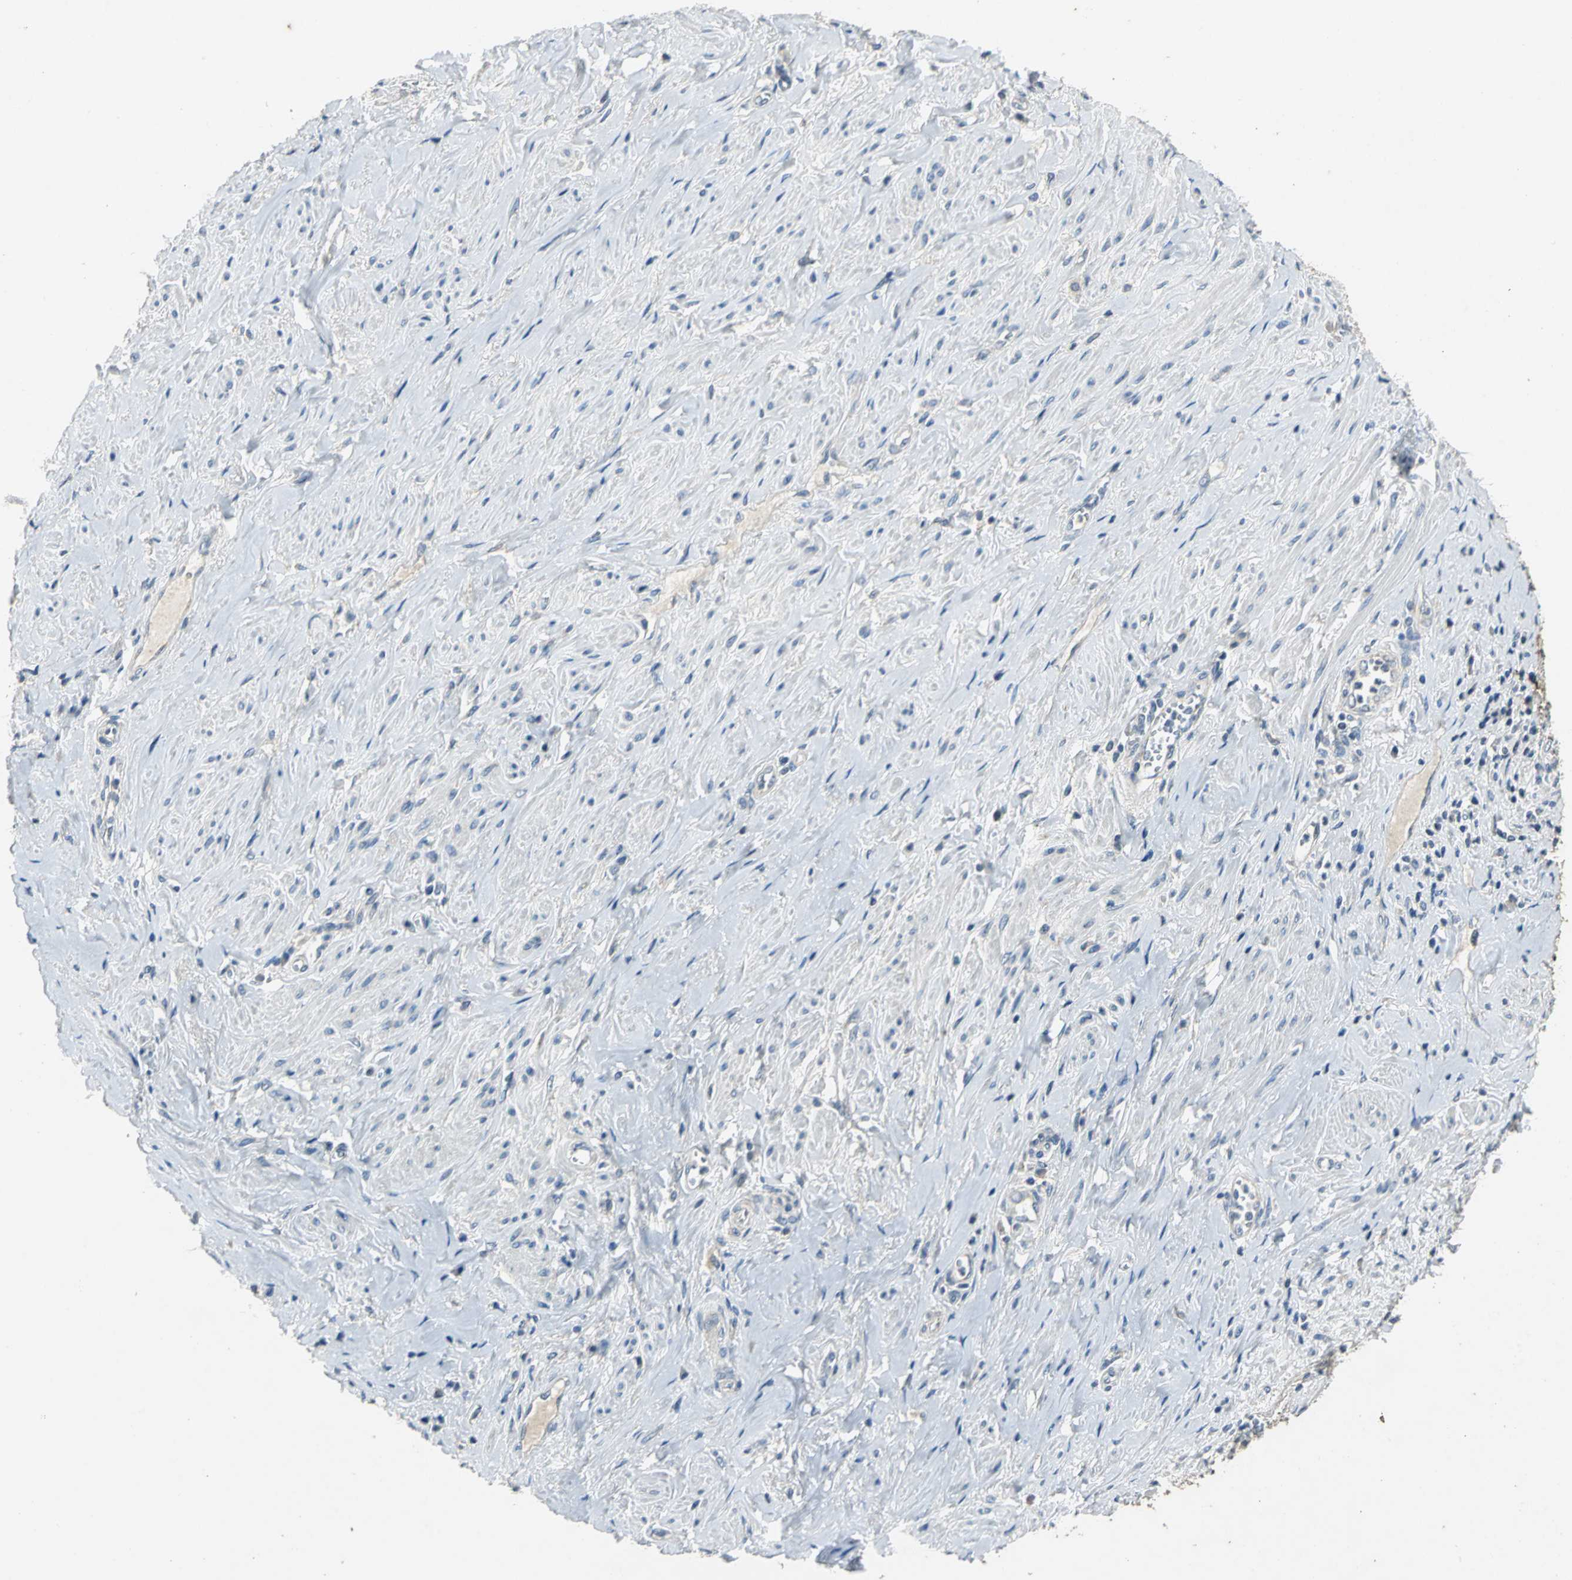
{"staining": {"intensity": "negative", "quantity": "none", "location": "none"}, "tissue": "cervical cancer", "cell_type": "Tumor cells", "image_type": "cancer", "snomed": [{"axis": "morphology", "description": "Squamous cell carcinoma, NOS"}, {"axis": "topography", "description": "Cervix"}], "caption": "This is an immunohistochemistry (IHC) micrograph of squamous cell carcinoma (cervical). There is no positivity in tumor cells.", "gene": "JADE3", "patient": {"sex": "female", "age": 53}}